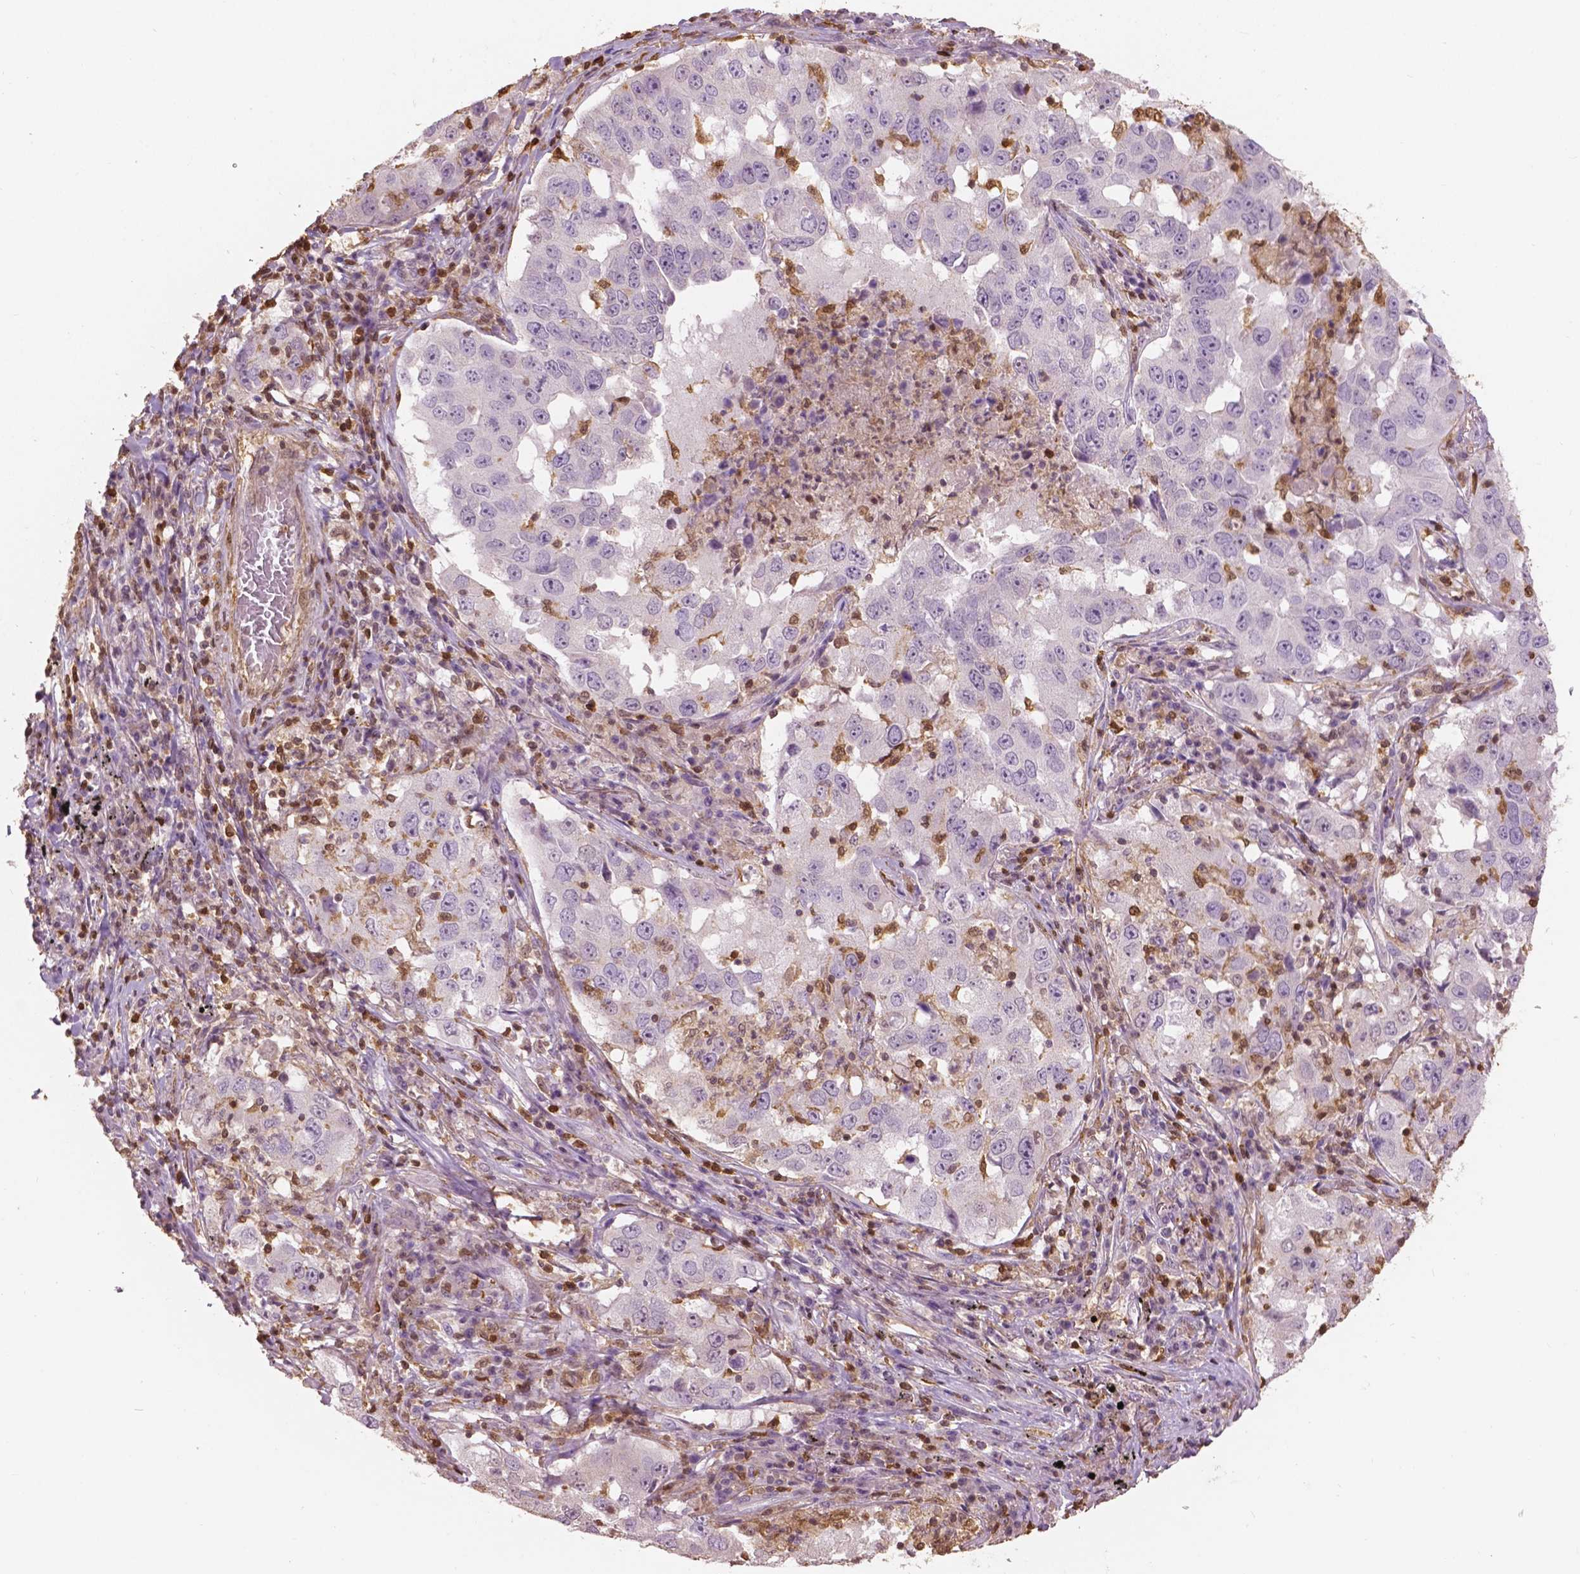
{"staining": {"intensity": "negative", "quantity": "none", "location": "none"}, "tissue": "lung cancer", "cell_type": "Tumor cells", "image_type": "cancer", "snomed": [{"axis": "morphology", "description": "Adenocarcinoma, NOS"}, {"axis": "topography", "description": "Lung"}], "caption": "An immunohistochemistry image of lung cancer (adenocarcinoma) is shown. There is no staining in tumor cells of lung cancer (adenocarcinoma).", "gene": "S100A4", "patient": {"sex": "male", "age": 73}}